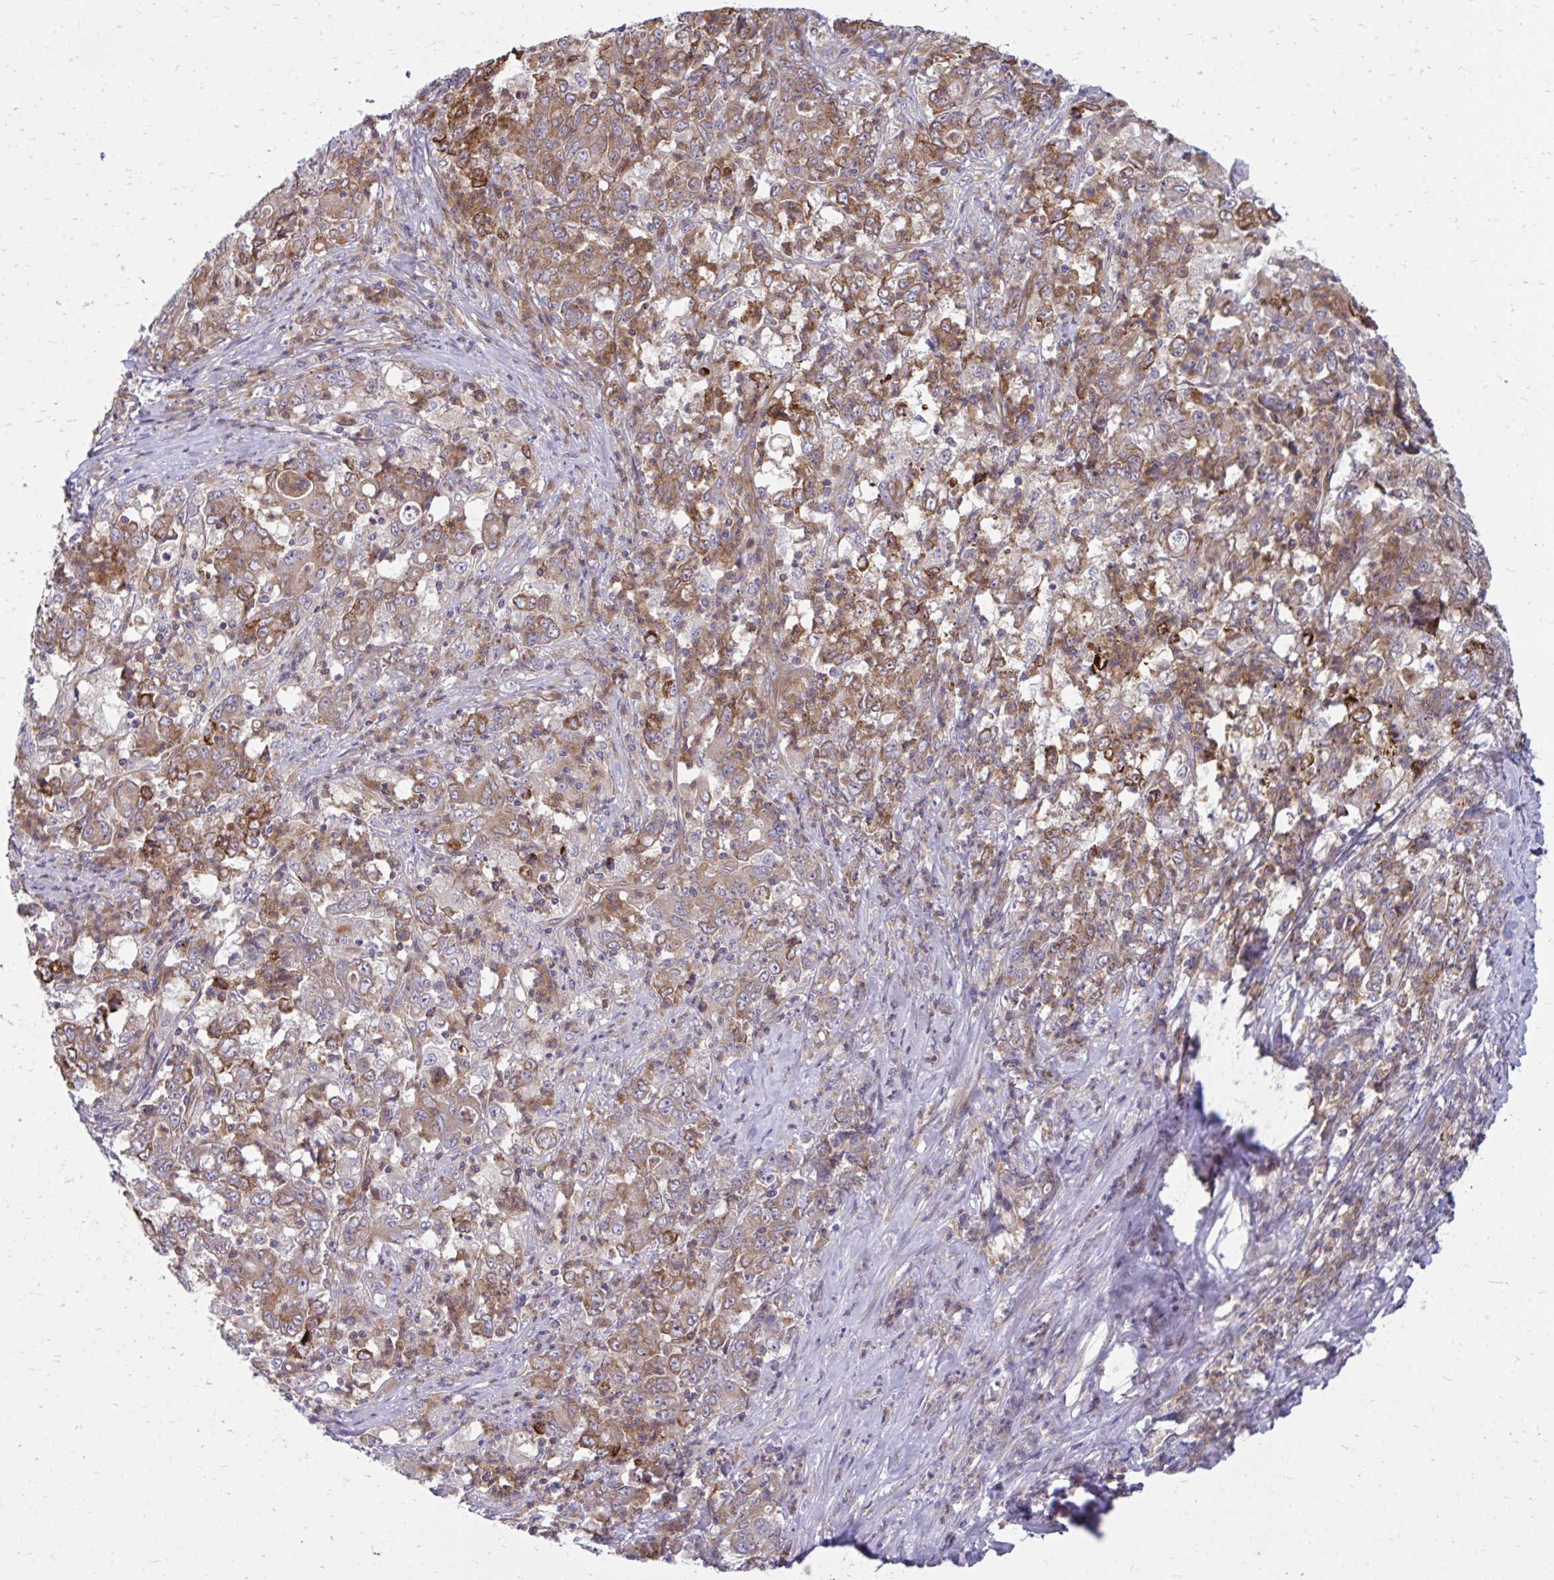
{"staining": {"intensity": "moderate", "quantity": ">75%", "location": "cytoplasmic/membranous"}, "tissue": "stomach cancer", "cell_type": "Tumor cells", "image_type": "cancer", "snomed": [{"axis": "morphology", "description": "Adenocarcinoma, NOS"}, {"axis": "topography", "description": "Stomach, lower"}], "caption": "DAB (3,3'-diaminobenzidine) immunohistochemical staining of human stomach adenocarcinoma displays moderate cytoplasmic/membranous protein staining in about >75% of tumor cells.", "gene": "ASAP1", "patient": {"sex": "female", "age": 71}}